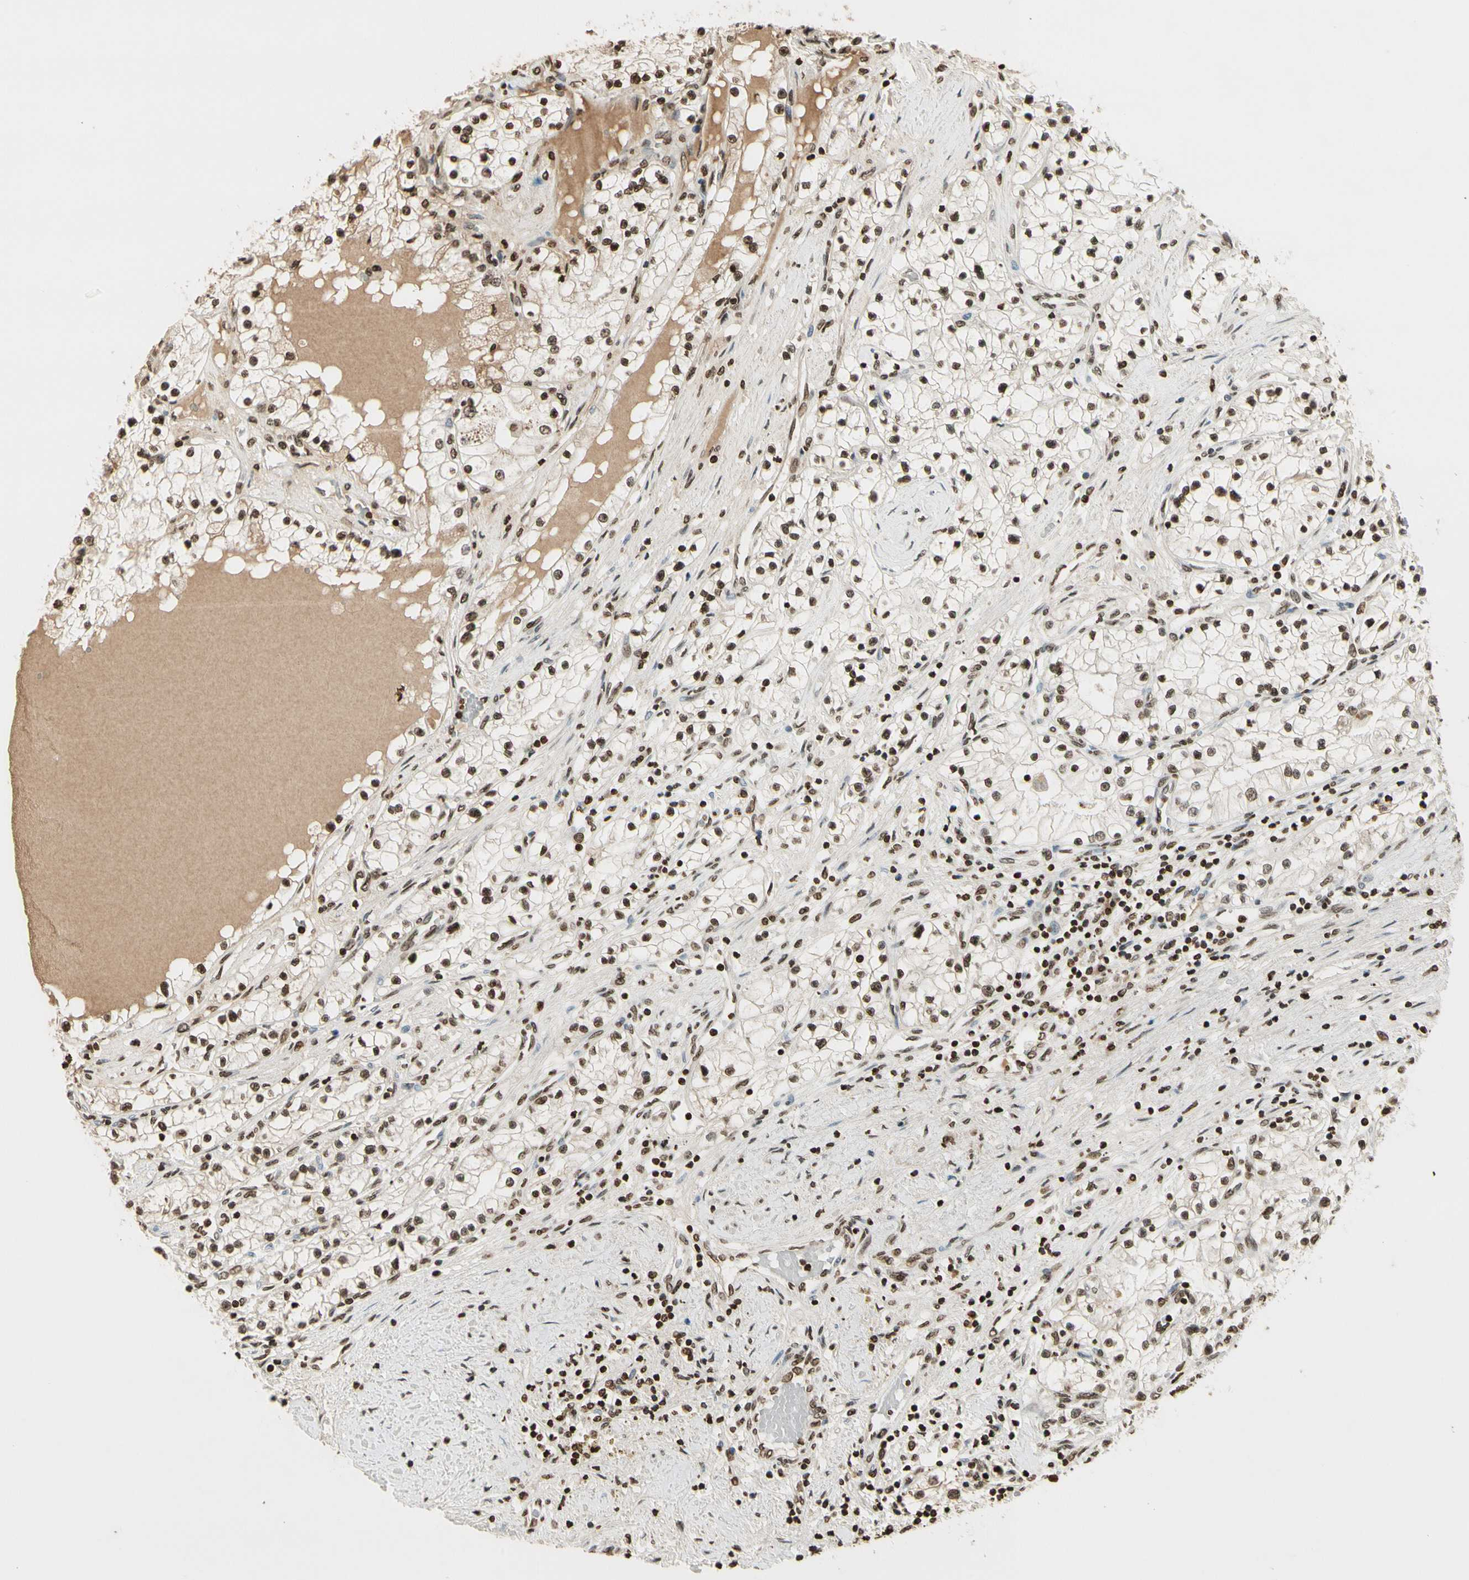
{"staining": {"intensity": "moderate", "quantity": "25%-75%", "location": "nuclear"}, "tissue": "renal cancer", "cell_type": "Tumor cells", "image_type": "cancer", "snomed": [{"axis": "morphology", "description": "Adenocarcinoma, NOS"}, {"axis": "topography", "description": "Kidney"}], "caption": "Renal cancer stained with immunohistochemistry reveals moderate nuclear positivity in about 25%-75% of tumor cells.", "gene": "RORA", "patient": {"sex": "male", "age": 68}}